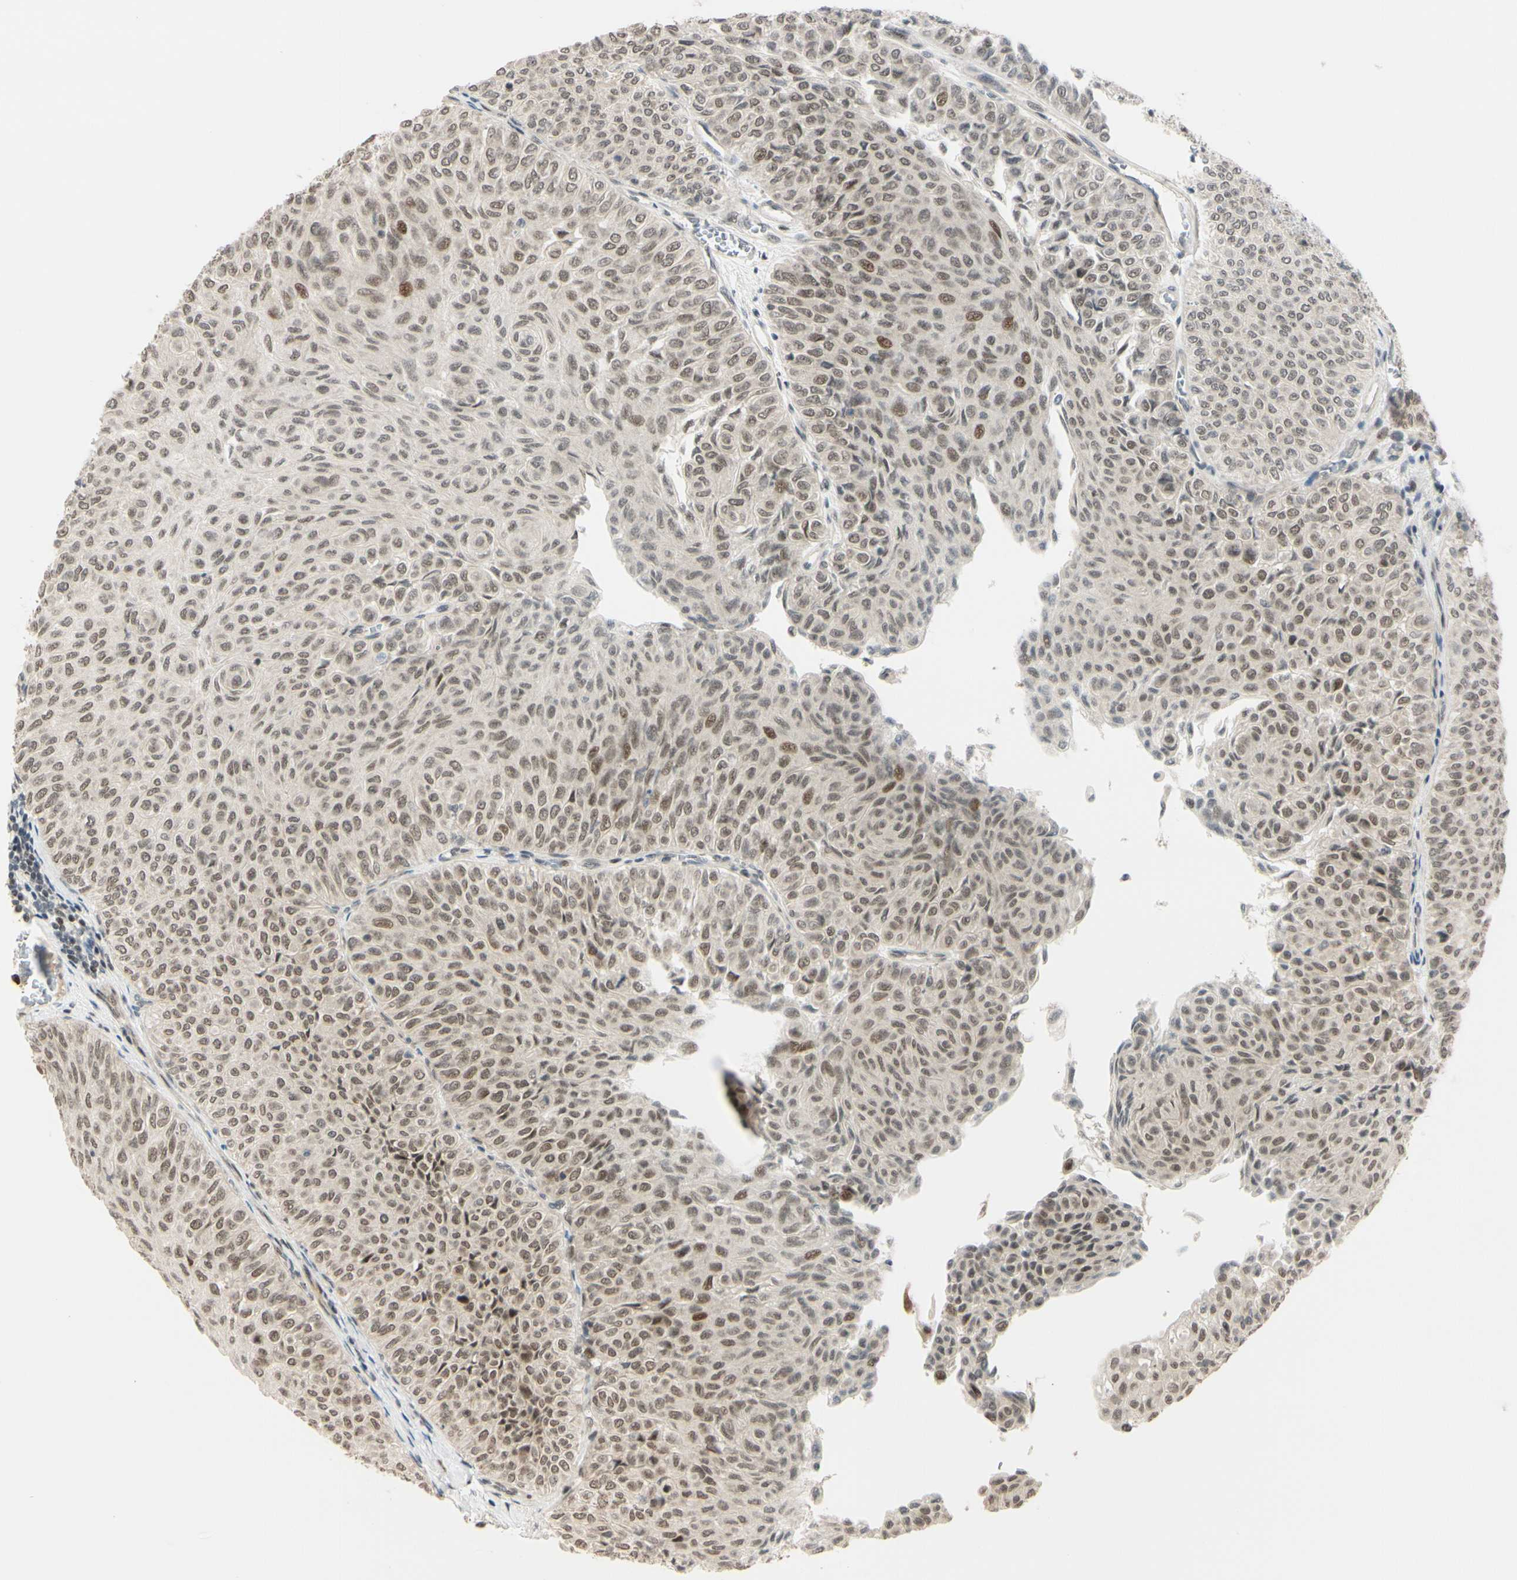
{"staining": {"intensity": "weak", "quantity": ">75%", "location": "cytoplasmic/membranous,nuclear"}, "tissue": "urothelial cancer", "cell_type": "Tumor cells", "image_type": "cancer", "snomed": [{"axis": "morphology", "description": "Urothelial carcinoma, Low grade"}, {"axis": "topography", "description": "Urinary bladder"}], "caption": "High-power microscopy captured an immunohistochemistry micrograph of urothelial carcinoma (low-grade), revealing weak cytoplasmic/membranous and nuclear staining in about >75% of tumor cells.", "gene": "BRMS1", "patient": {"sex": "male", "age": 78}}